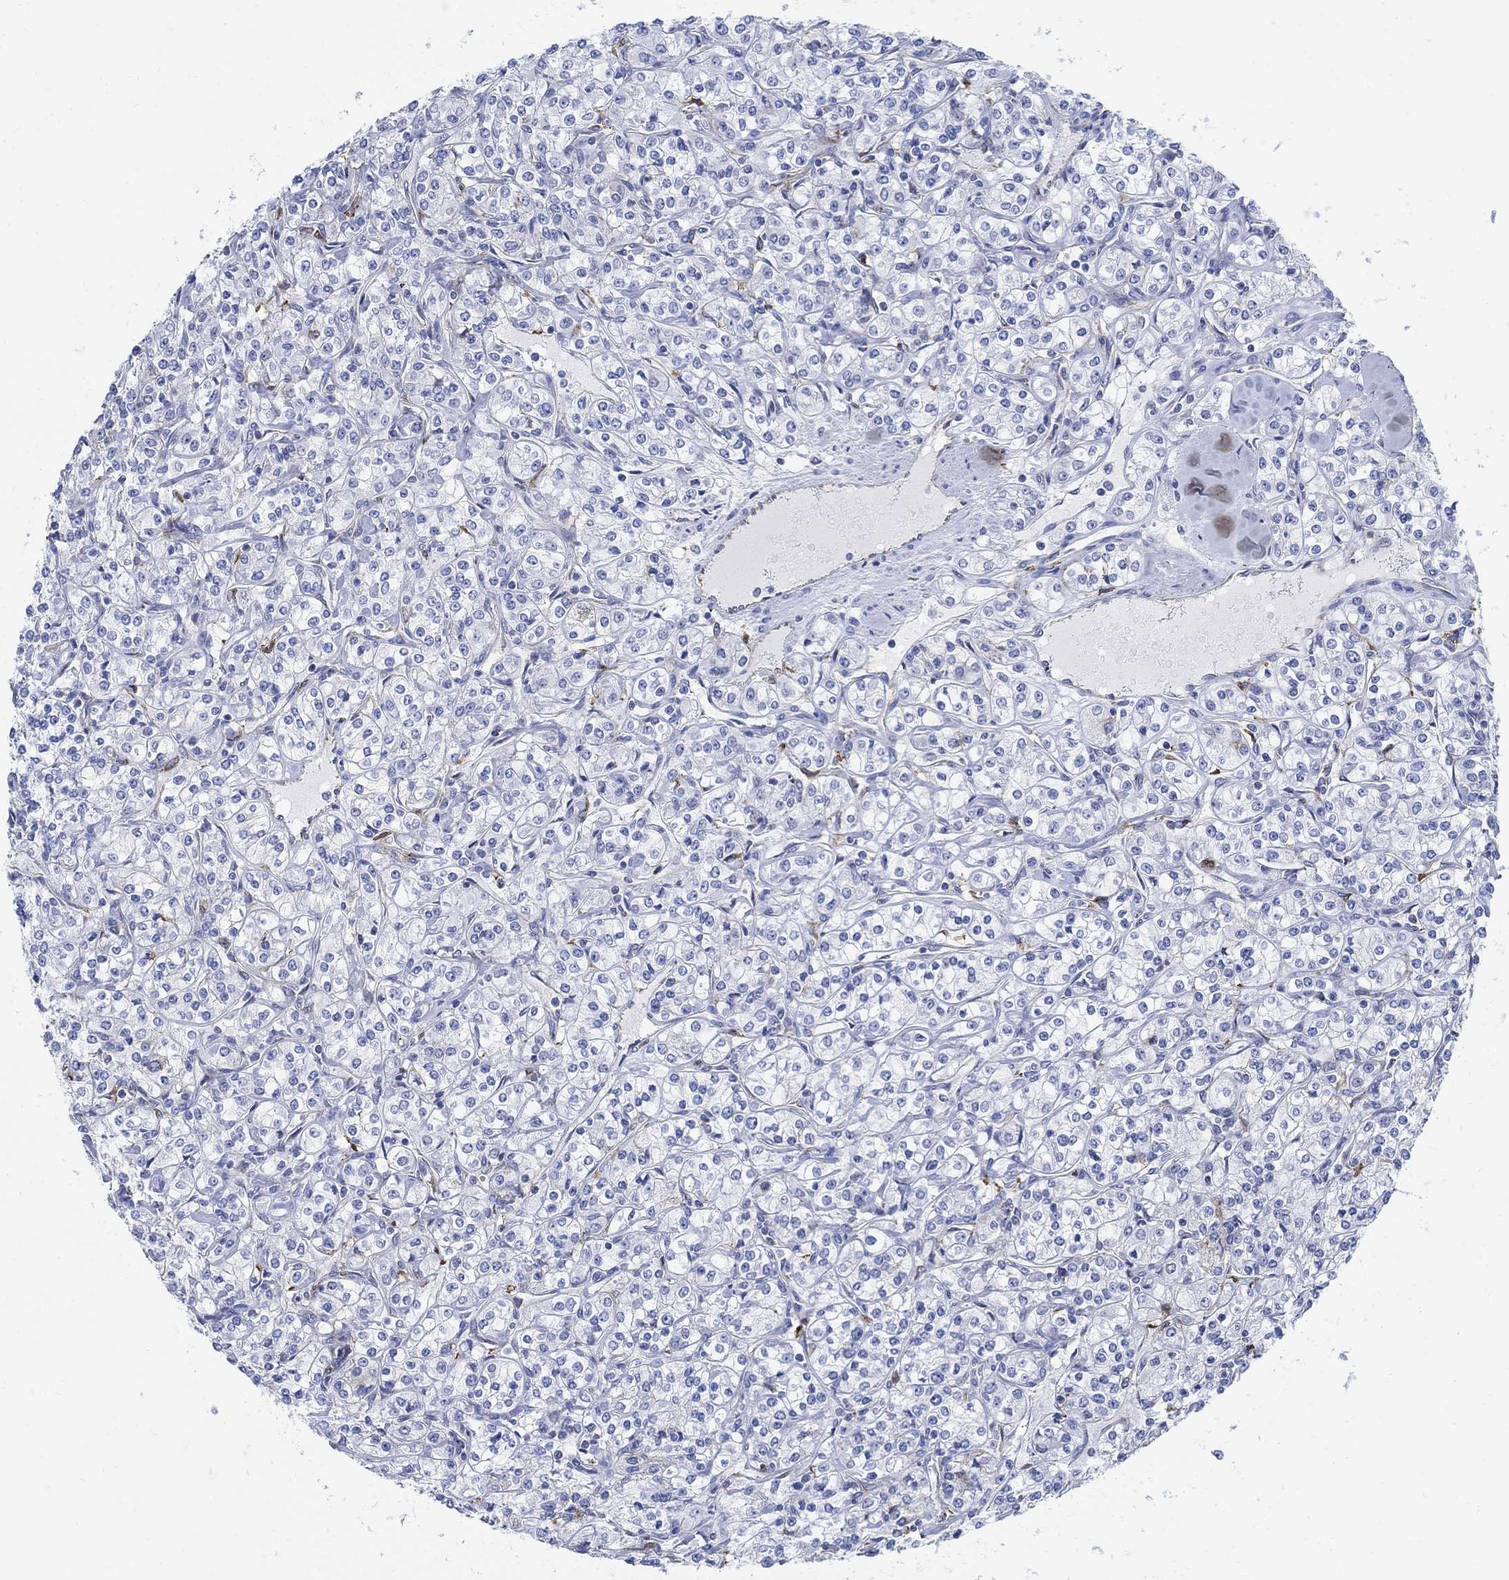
{"staining": {"intensity": "negative", "quantity": "none", "location": "none"}, "tissue": "renal cancer", "cell_type": "Tumor cells", "image_type": "cancer", "snomed": [{"axis": "morphology", "description": "Adenocarcinoma, NOS"}, {"axis": "topography", "description": "Kidney"}], "caption": "Adenocarcinoma (renal) was stained to show a protein in brown. There is no significant positivity in tumor cells.", "gene": "PHF21B", "patient": {"sex": "male", "age": 77}}